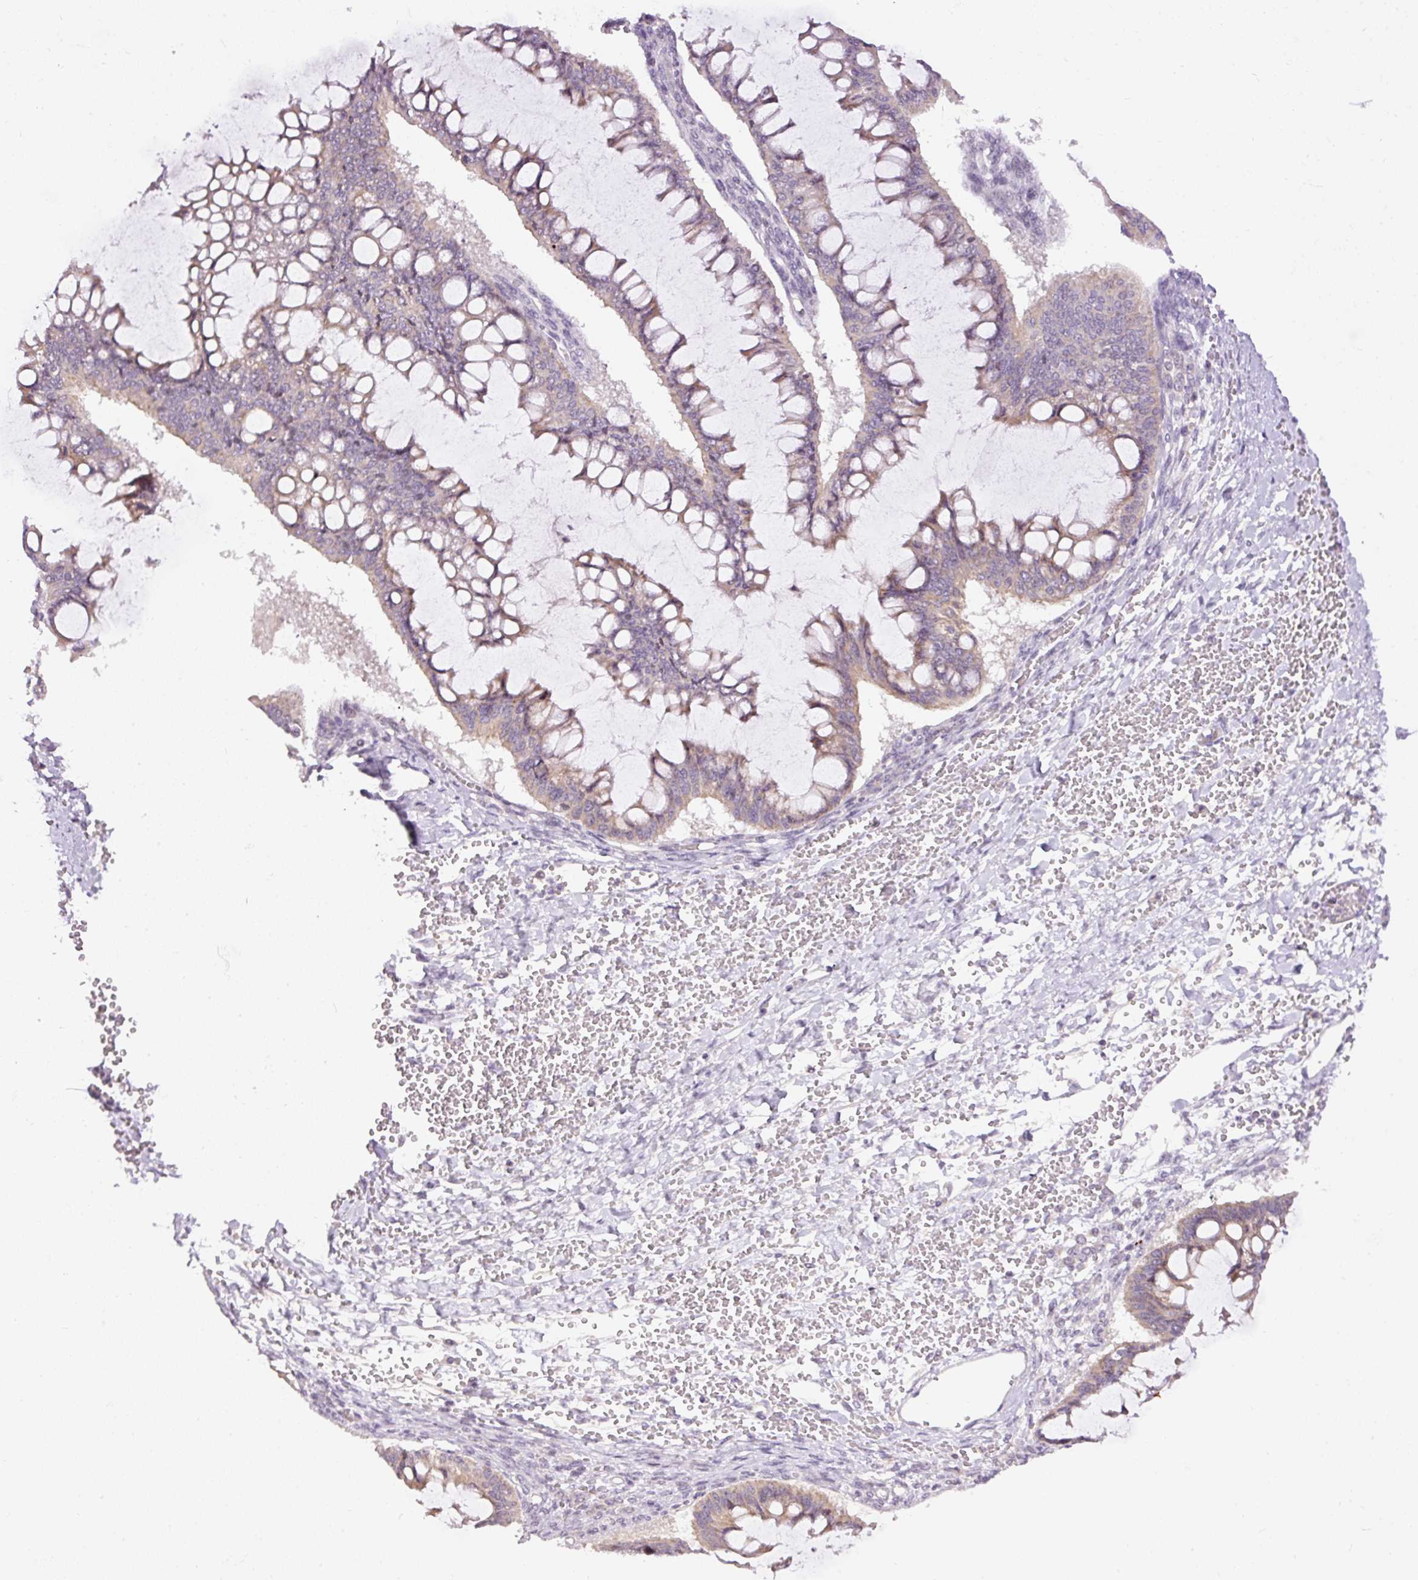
{"staining": {"intensity": "weak", "quantity": "<25%", "location": "cytoplasmic/membranous"}, "tissue": "ovarian cancer", "cell_type": "Tumor cells", "image_type": "cancer", "snomed": [{"axis": "morphology", "description": "Cystadenocarcinoma, mucinous, NOS"}, {"axis": "topography", "description": "Ovary"}], "caption": "The immunohistochemistry micrograph has no significant positivity in tumor cells of ovarian cancer (mucinous cystadenocarcinoma) tissue. (DAB (3,3'-diaminobenzidine) IHC visualized using brightfield microscopy, high magnification).", "gene": "ABHD11", "patient": {"sex": "female", "age": 73}}